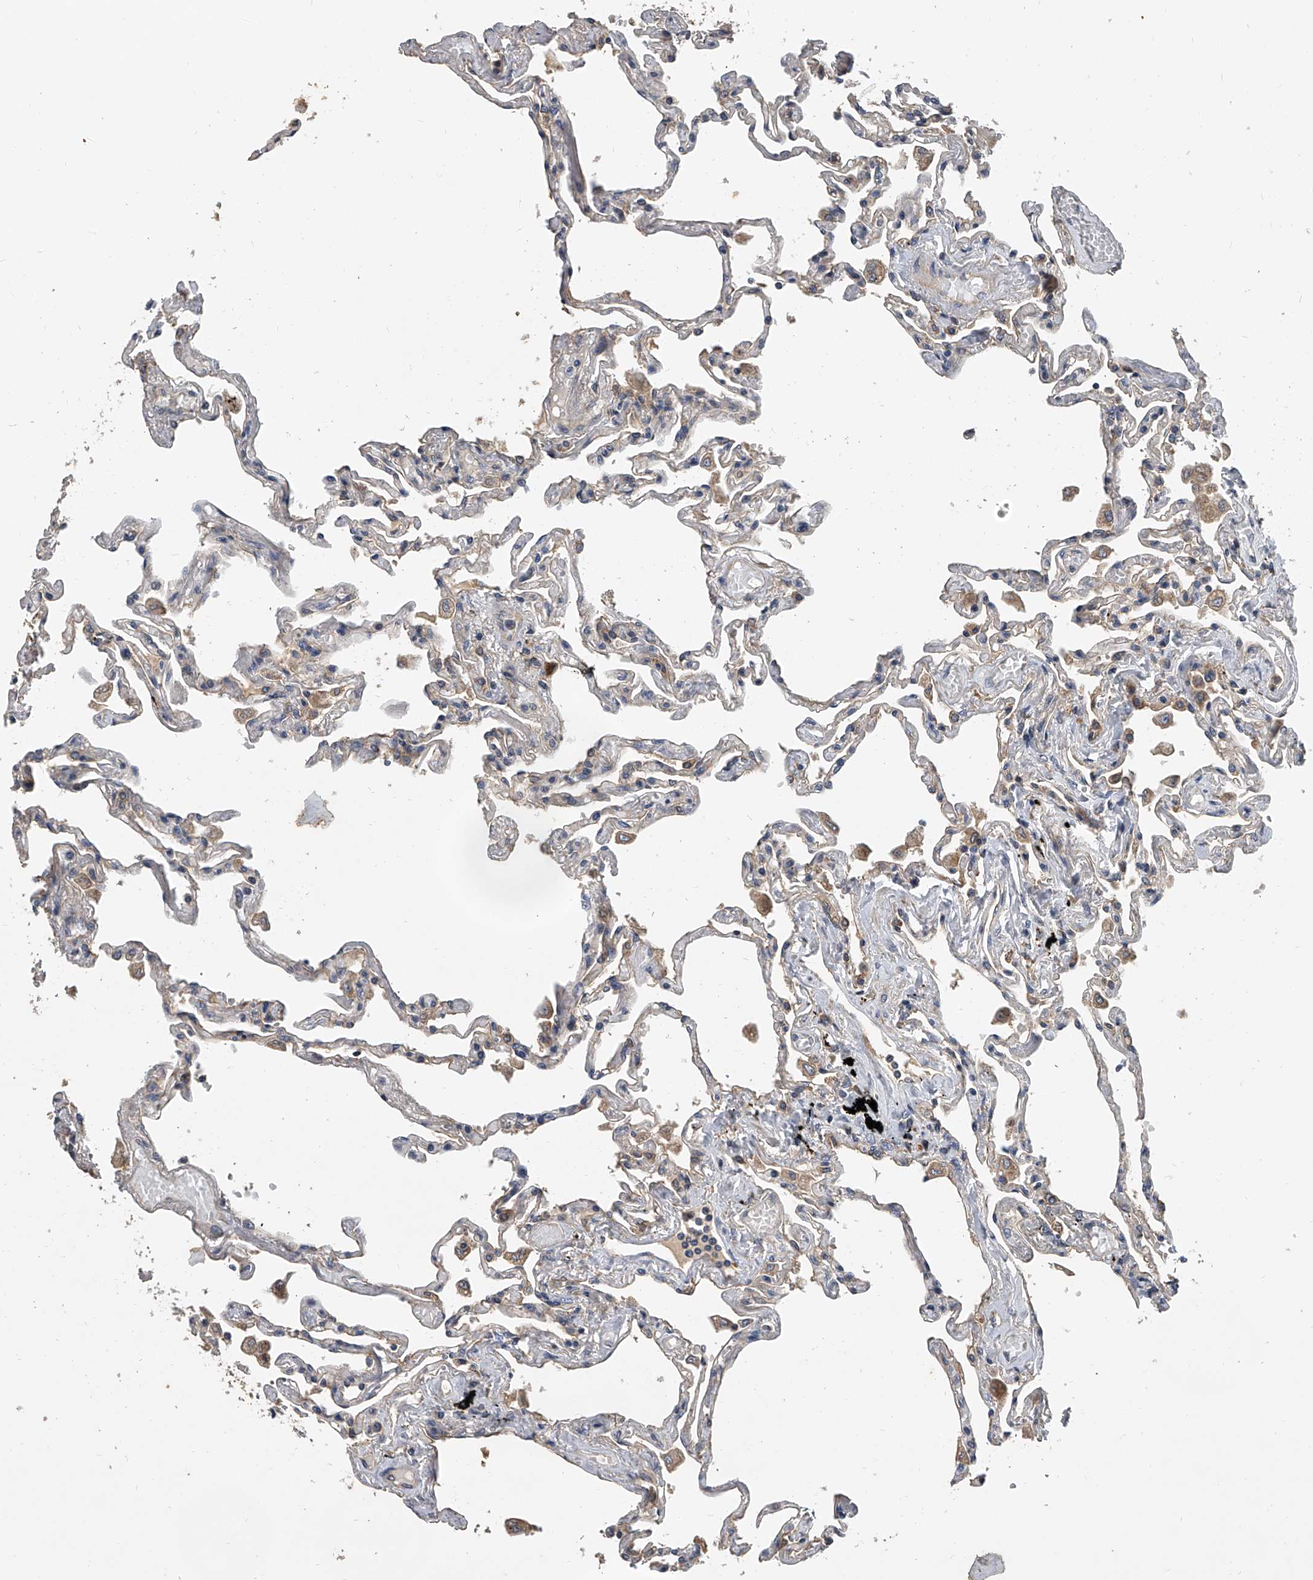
{"staining": {"intensity": "moderate", "quantity": "25%-75%", "location": "cytoplasmic/membranous"}, "tissue": "lung", "cell_type": "Alveolar cells", "image_type": "normal", "snomed": [{"axis": "morphology", "description": "Normal tissue, NOS"}, {"axis": "topography", "description": "Lung"}], "caption": "Immunohistochemical staining of unremarkable human lung reveals moderate cytoplasmic/membranous protein expression in about 25%-75% of alveolar cells.", "gene": "EXOC4", "patient": {"sex": "female", "age": 67}}